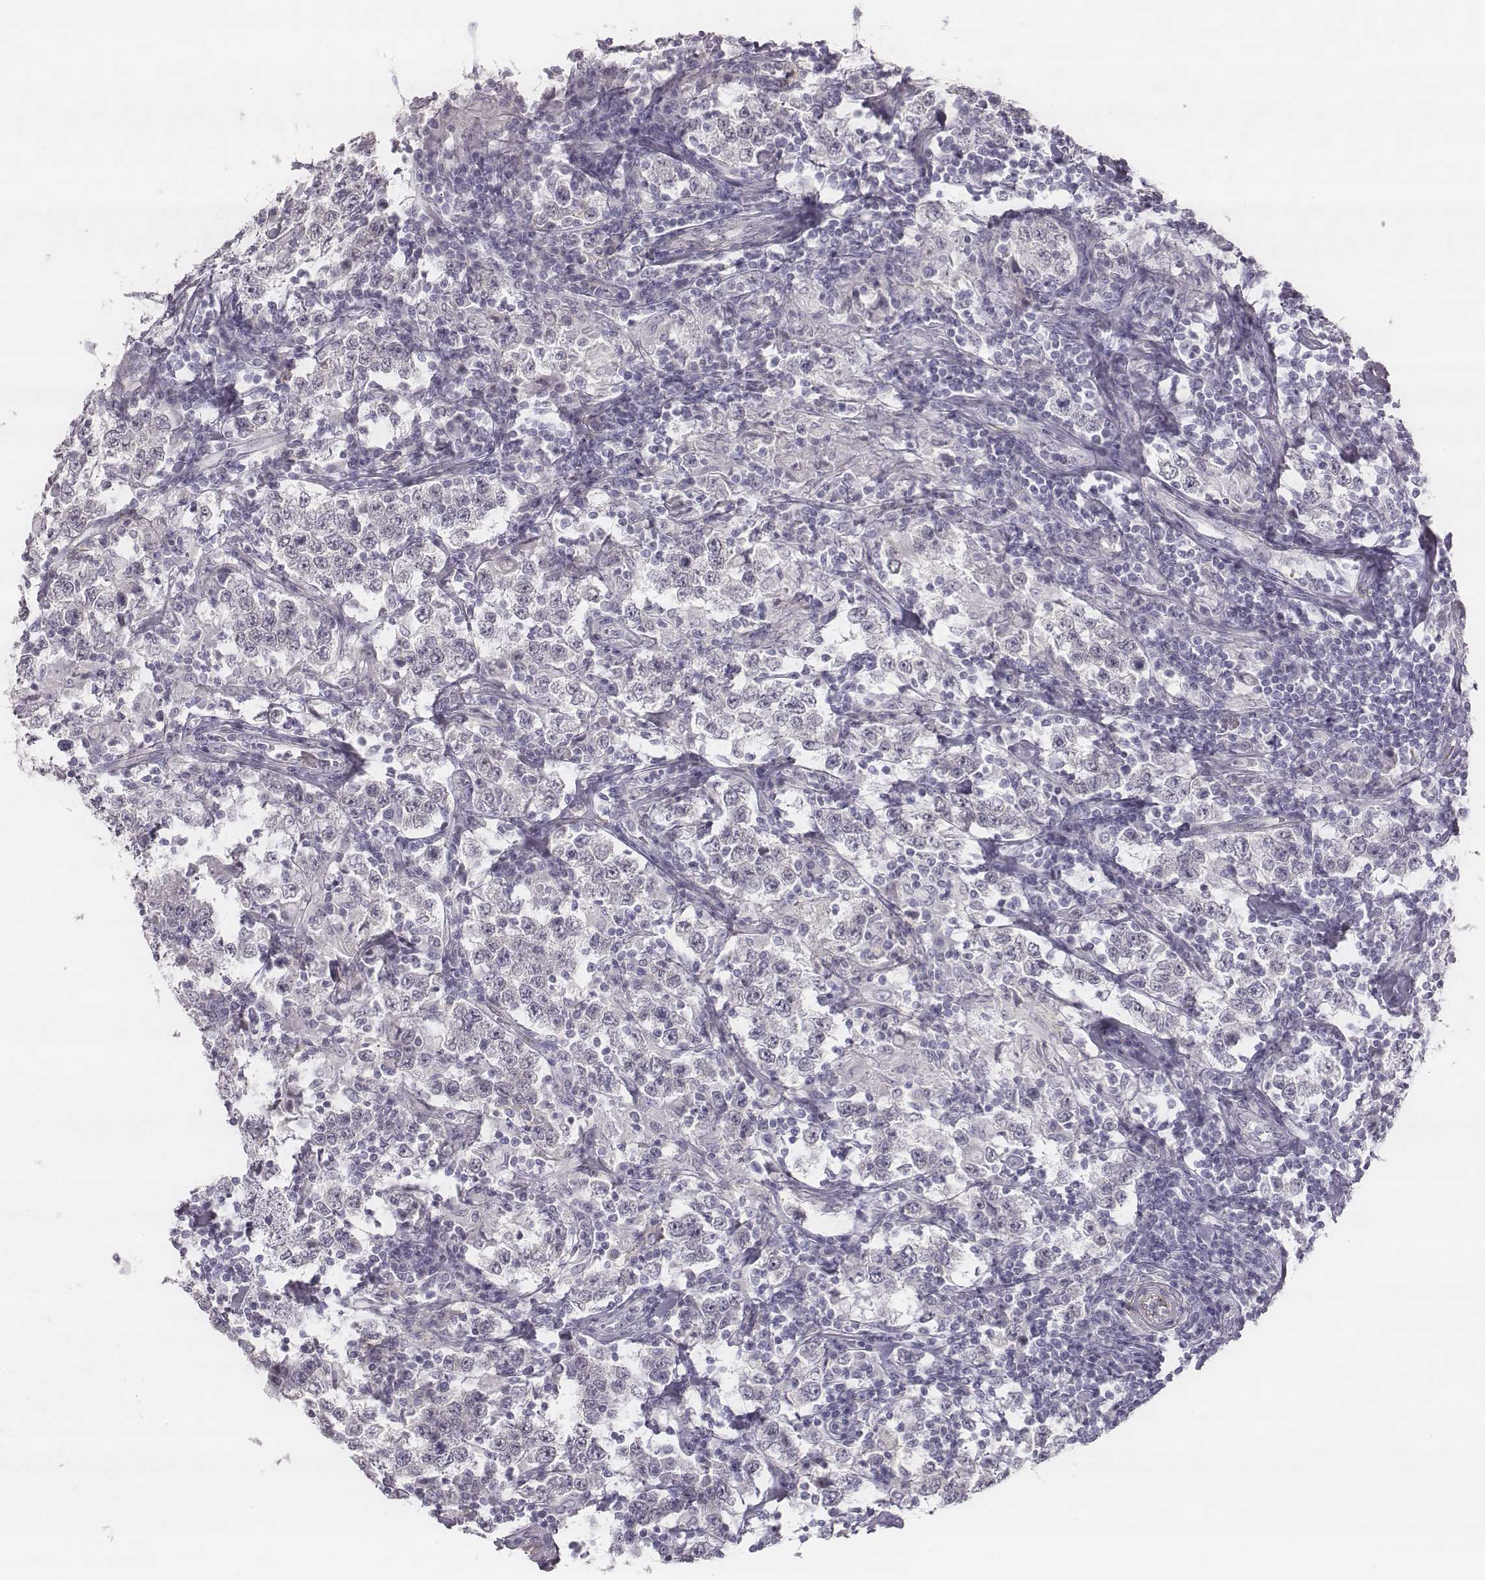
{"staining": {"intensity": "negative", "quantity": "none", "location": "none"}, "tissue": "testis cancer", "cell_type": "Tumor cells", "image_type": "cancer", "snomed": [{"axis": "morphology", "description": "Seminoma, NOS"}, {"axis": "morphology", "description": "Carcinoma, Embryonal, NOS"}, {"axis": "topography", "description": "Testis"}], "caption": "DAB immunohistochemical staining of testis seminoma exhibits no significant staining in tumor cells.", "gene": "KCNJ12", "patient": {"sex": "male", "age": 41}}